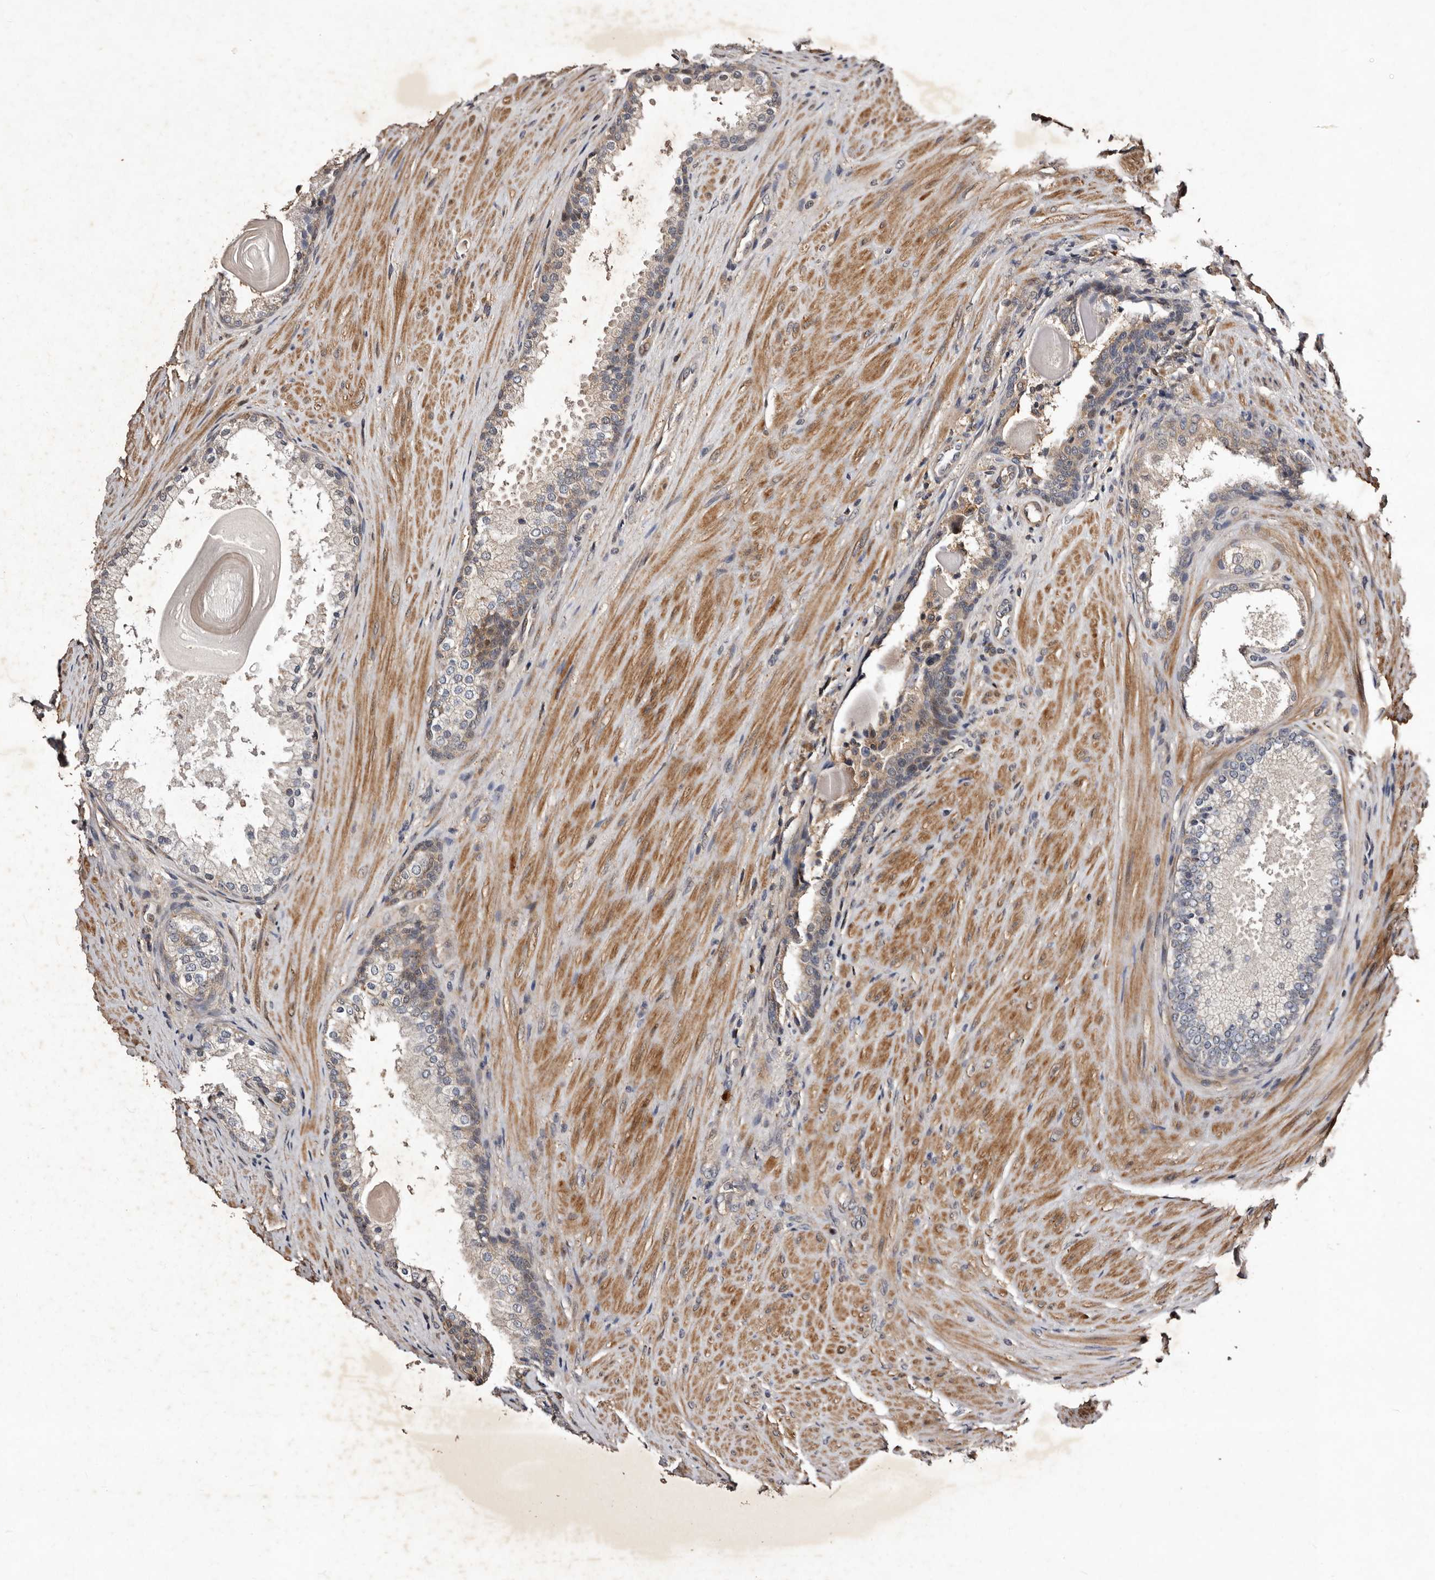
{"staining": {"intensity": "negative", "quantity": "none", "location": "none"}, "tissue": "prostate cancer", "cell_type": "Tumor cells", "image_type": "cancer", "snomed": [{"axis": "morphology", "description": "Adenocarcinoma, High grade"}, {"axis": "topography", "description": "Prostate"}], "caption": "Immunohistochemistry photomicrograph of neoplastic tissue: human prostate adenocarcinoma (high-grade) stained with DAB exhibits no significant protein positivity in tumor cells.", "gene": "MKRN3", "patient": {"sex": "male", "age": 60}}